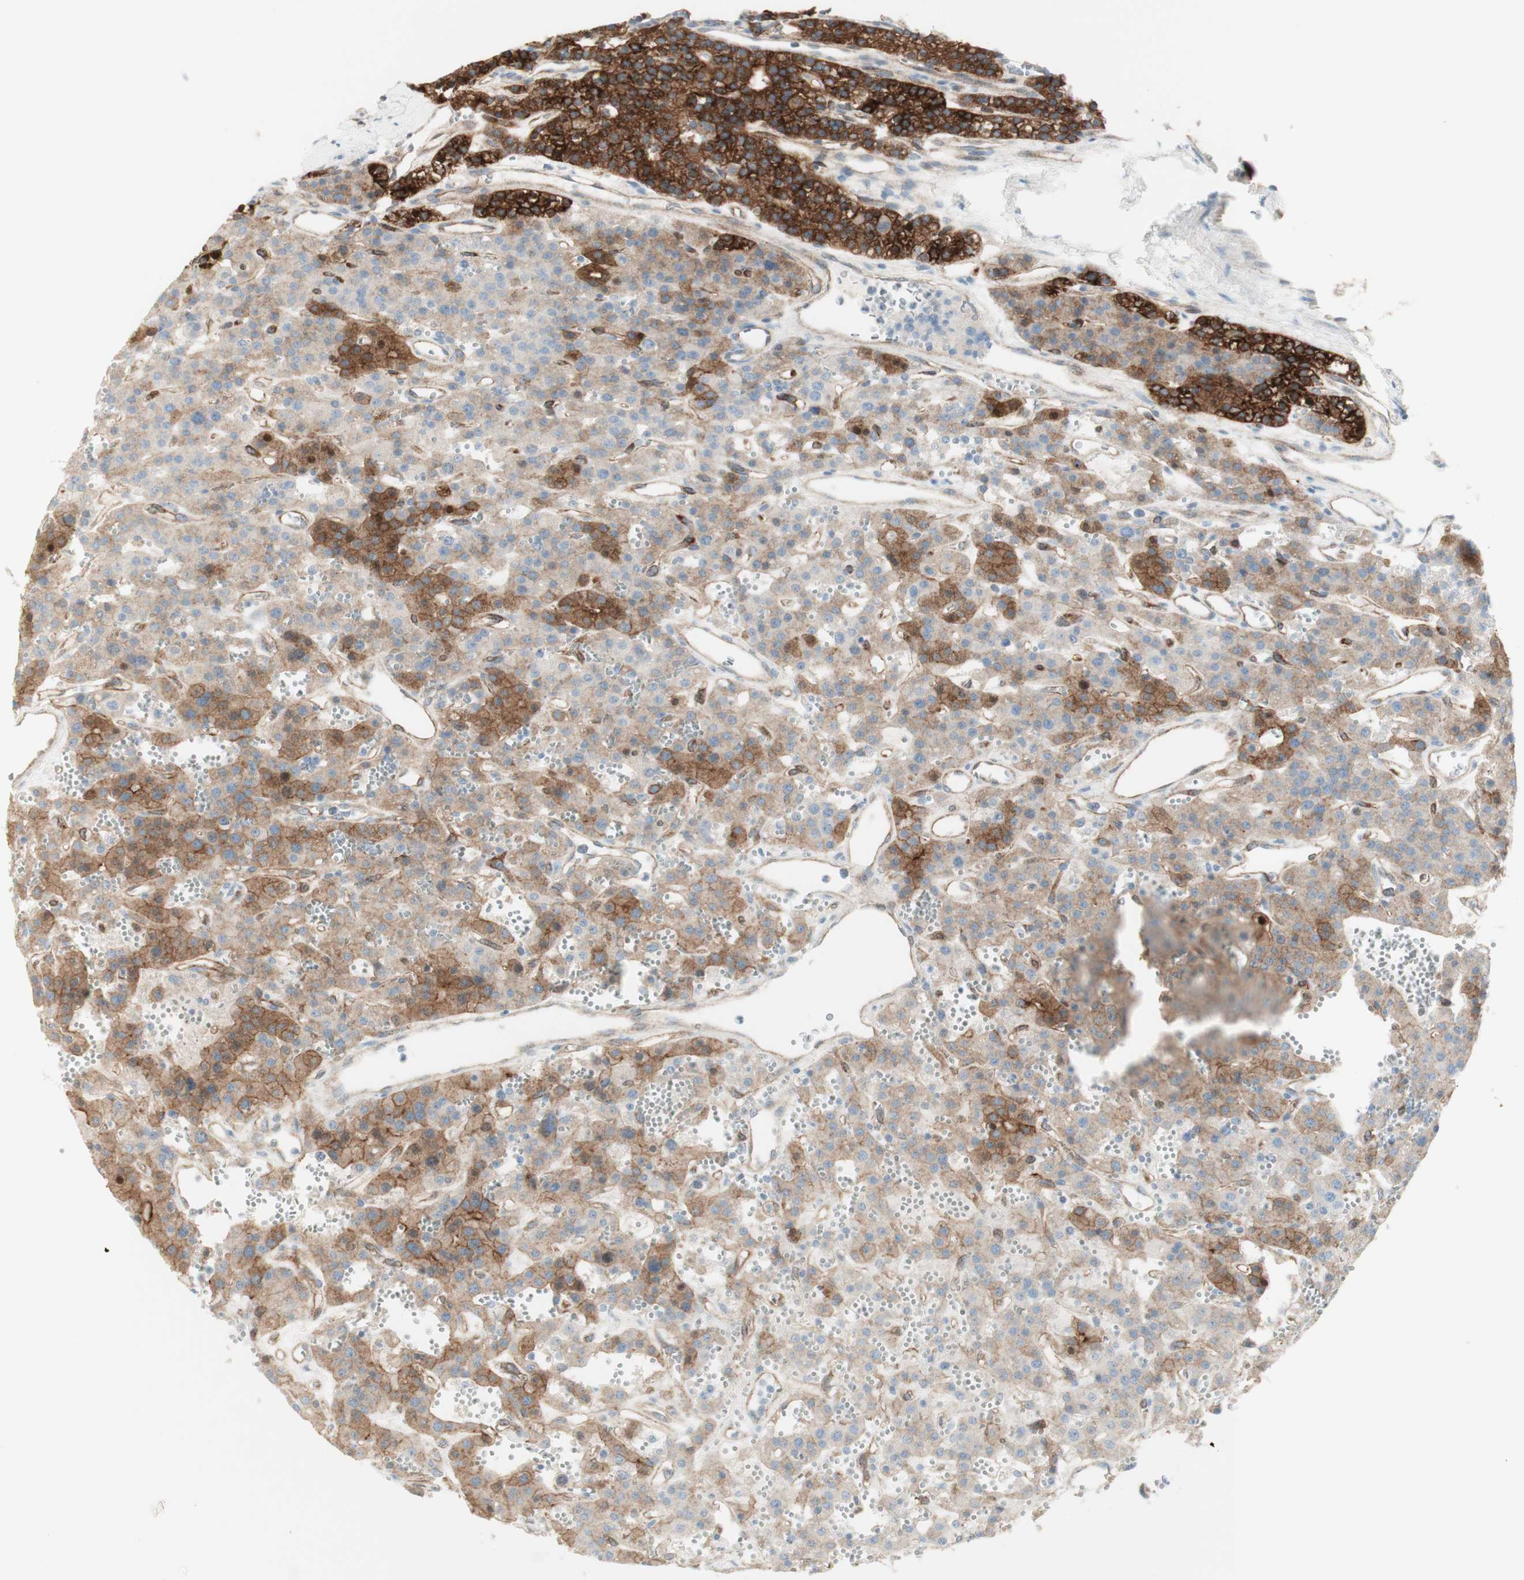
{"staining": {"intensity": "strong", "quantity": "25%-75%", "location": "cytoplasmic/membranous"}, "tissue": "parathyroid gland", "cell_type": "Glandular cells", "image_type": "normal", "snomed": [{"axis": "morphology", "description": "Normal tissue, NOS"}, {"axis": "morphology", "description": "Adenoma, NOS"}, {"axis": "topography", "description": "Parathyroid gland"}], "caption": "This histopathology image displays IHC staining of benign human parathyroid gland, with high strong cytoplasmic/membranous expression in approximately 25%-75% of glandular cells.", "gene": "MYO6", "patient": {"sex": "female", "age": 81}}